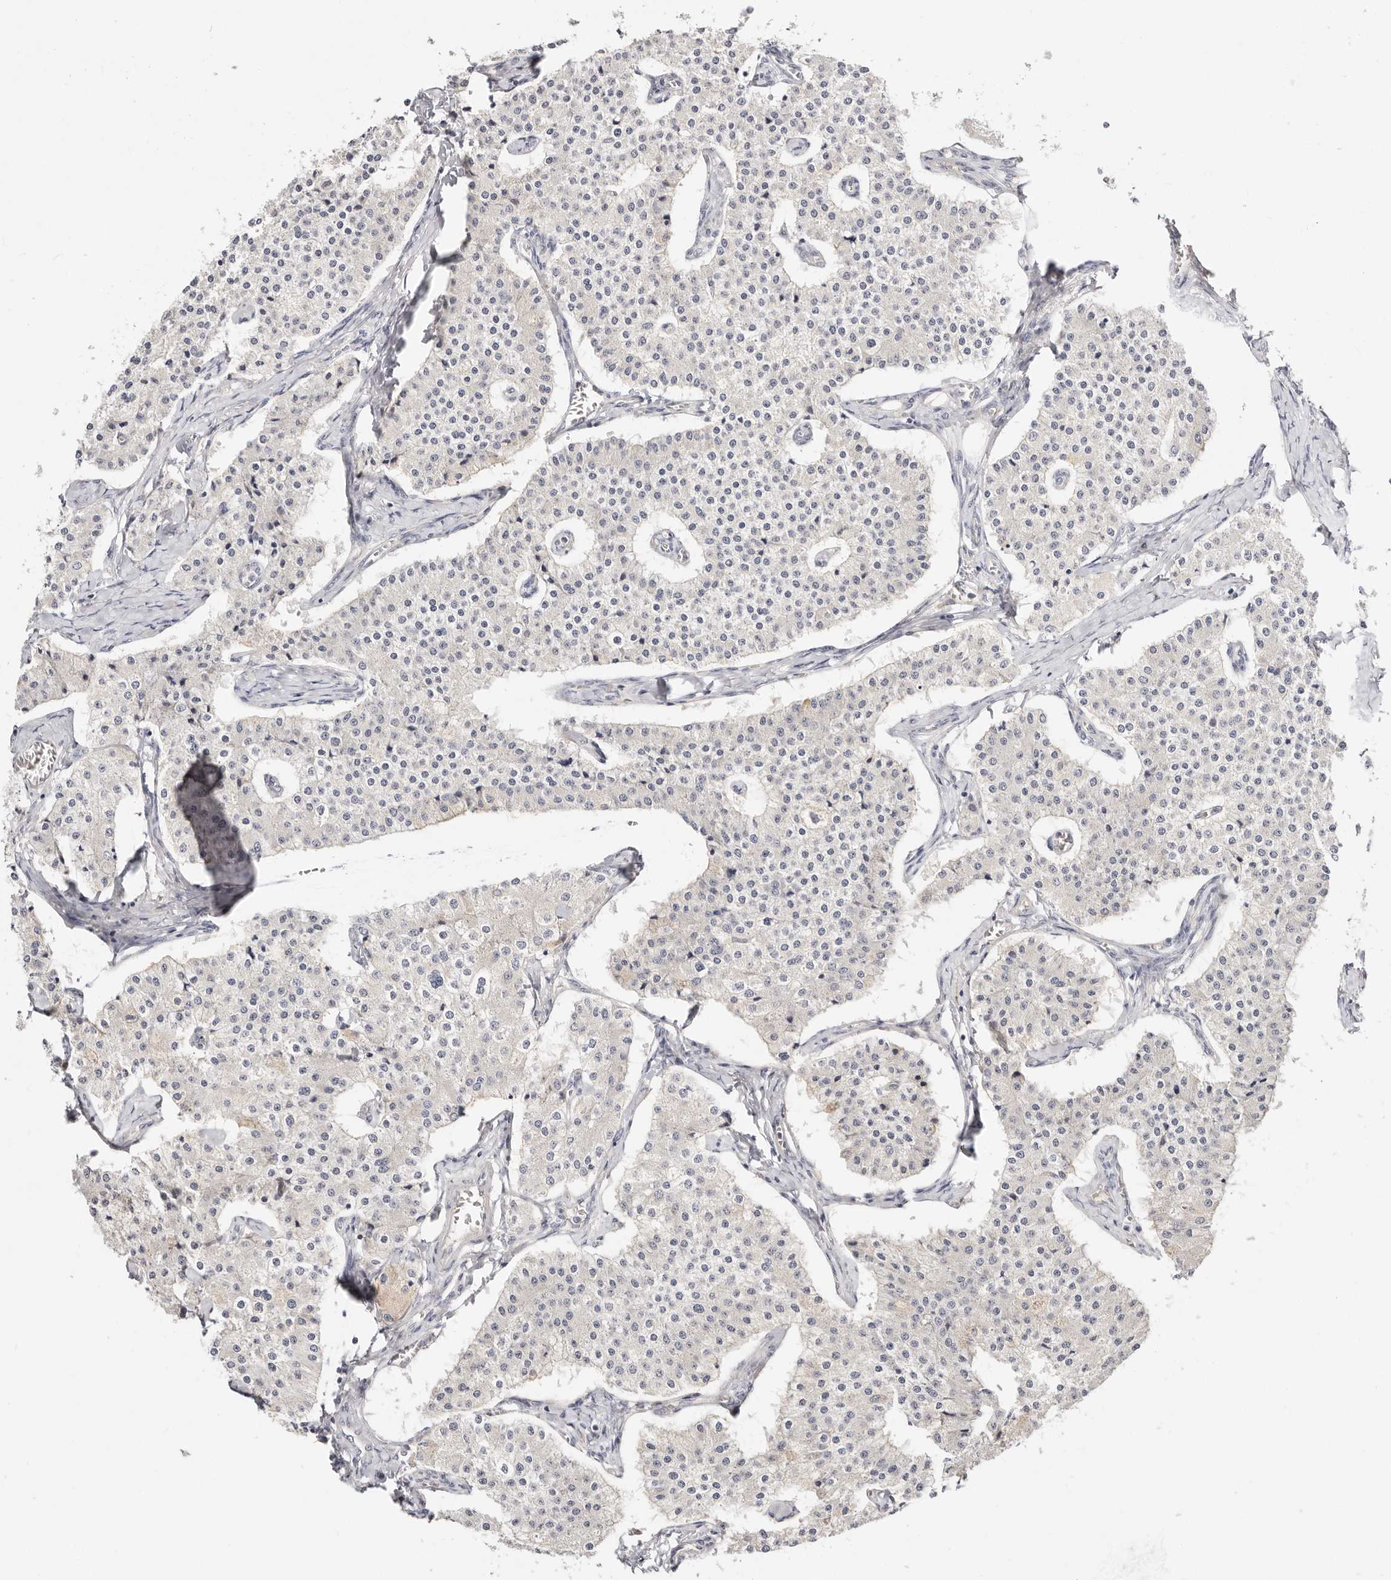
{"staining": {"intensity": "negative", "quantity": "none", "location": "none"}, "tissue": "carcinoid", "cell_type": "Tumor cells", "image_type": "cancer", "snomed": [{"axis": "morphology", "description": "Carcinoid, malignant, NOS"}, {"axis": "topography", "description": "Colon"}], "caption": "This micrograph is of carcinoid stained with immunohistochemistry (IHC) to label a protein in brown with the nuclei are counter-stained blue. There is no staining in tumor cells.", "gene": "DNASE1", "patient": {"sex": "female", "age": 52}}